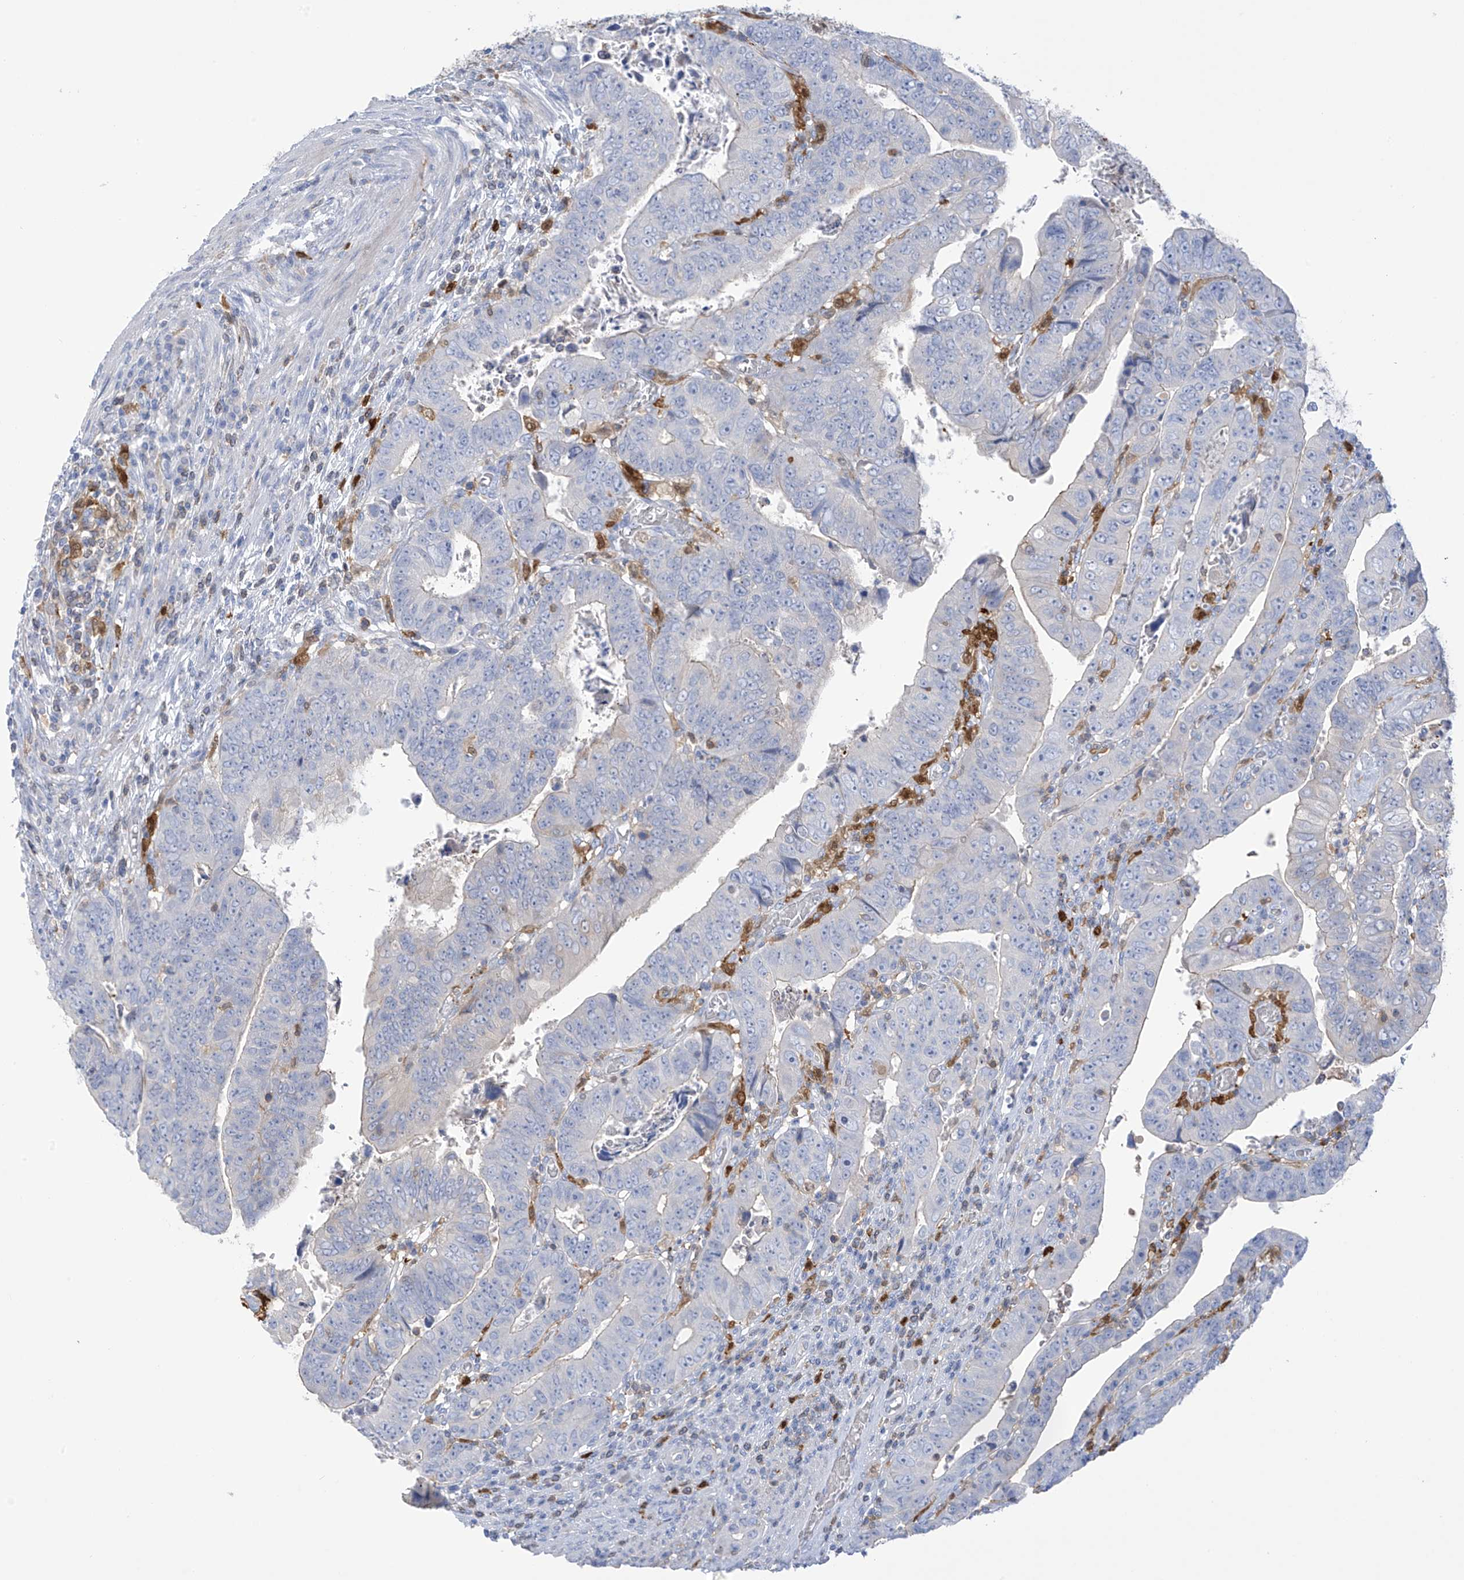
{"staining": {"intensity": "negative", "quantity": "none", "location": "none"}, "tissue": "colorectal cancer", "cell_type": "Tumor cells", "image_type": "cancer", "snomed": [{"axis": "morphology", "description": "Normal tissue, NOS"}, {"axis": "morphology", "description": "Adenocarcinoma, NOS"}, {"axis": "topography", "description": "Rectum"}], "caption": "DAB immunohistochemical staining of human adenocarcinoma (colorectal) displays no significant staining in tumor cells.", "gene": "TRMT2B", "patient": {"sex": "female", "age": 65}}